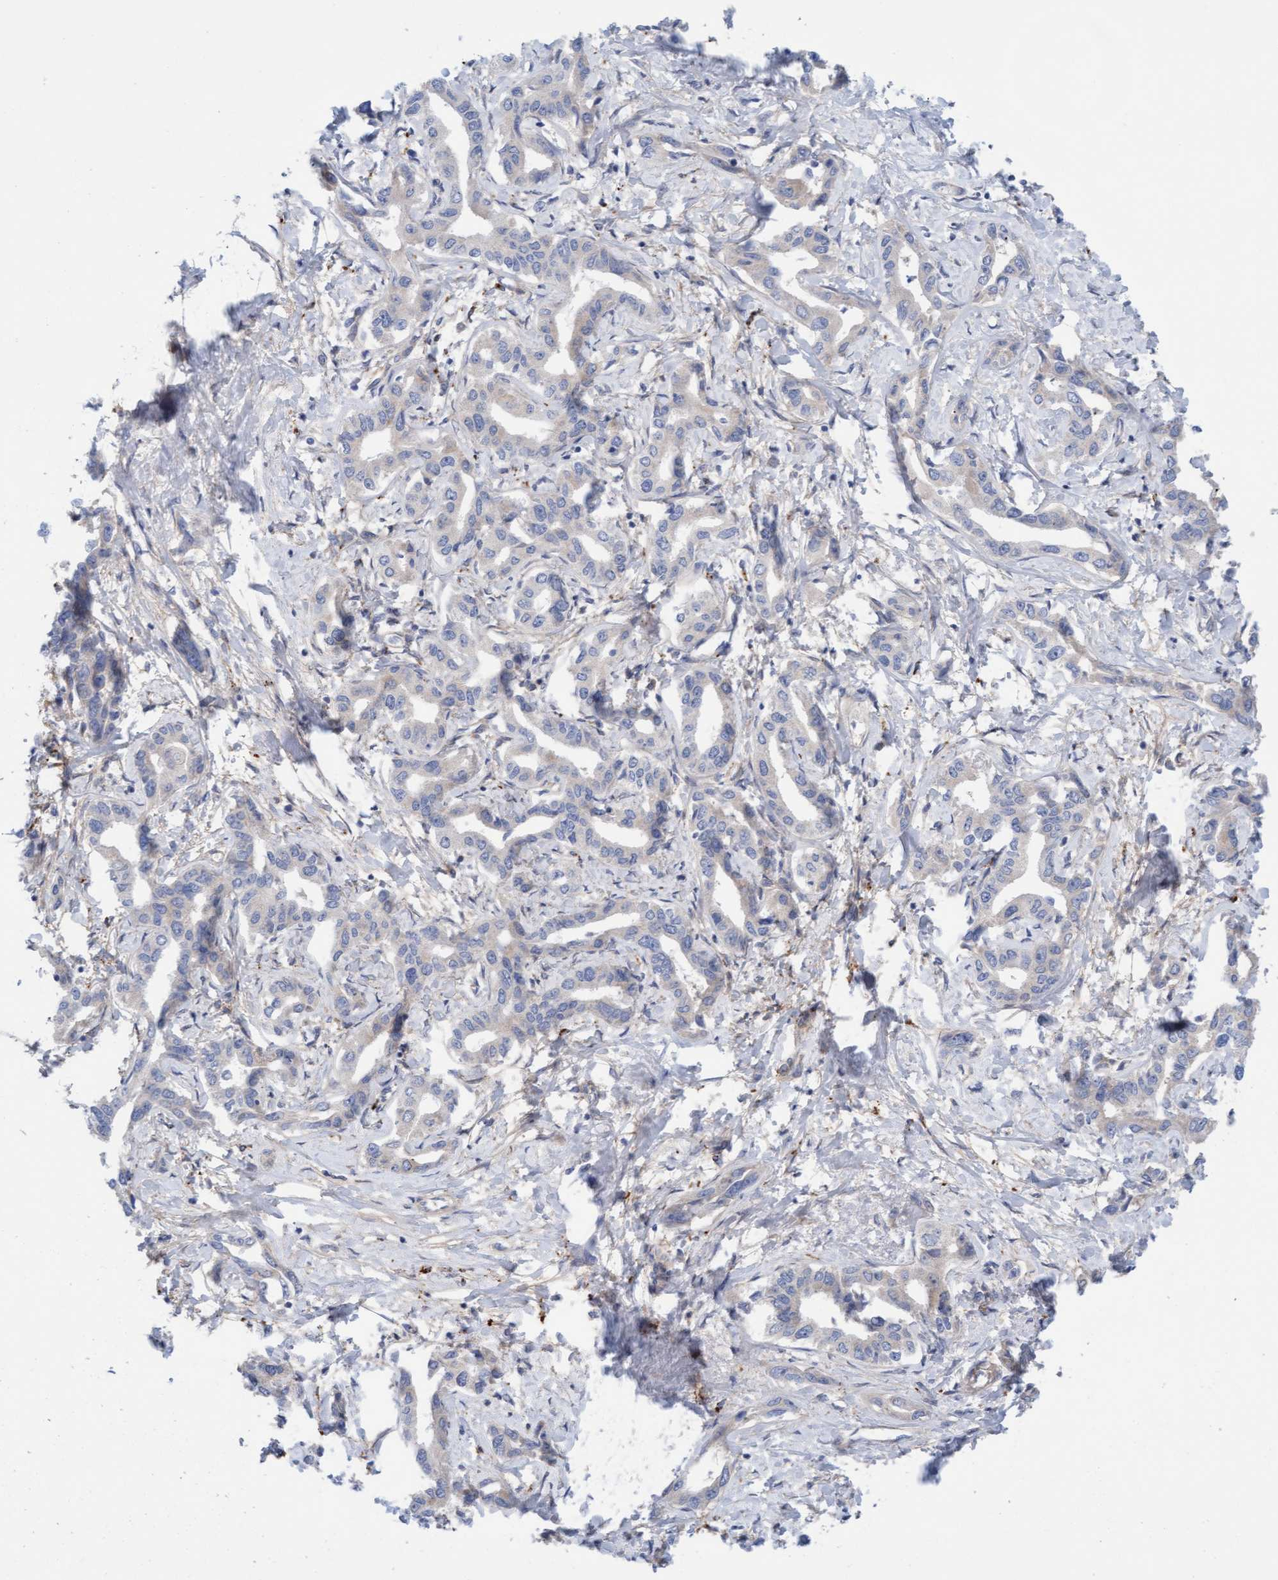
{"staining": {"intensity": "negative", "quantity": "none", "location": "none"}, "tissue": "liver cancer", "cell_type": "Tumor cells", "image_type": "cancer", "snomed": [{"axis": "morphology", "description": "Cholangiocarcinoma"}, {"axis": "topography", "description": "Liver"}], "caption": "Immunohistochemical staining of liver cholangiocarcinoma demonstrates no significant expression in tumor cells. The staining is performed using DAB (3,3'-diaminobenzidine) brown chromogen with nuclei counter-stained in using hematoxylin.", "gene": "CDK5RAP3", "patient": {"sex": "male", "age": 59}}